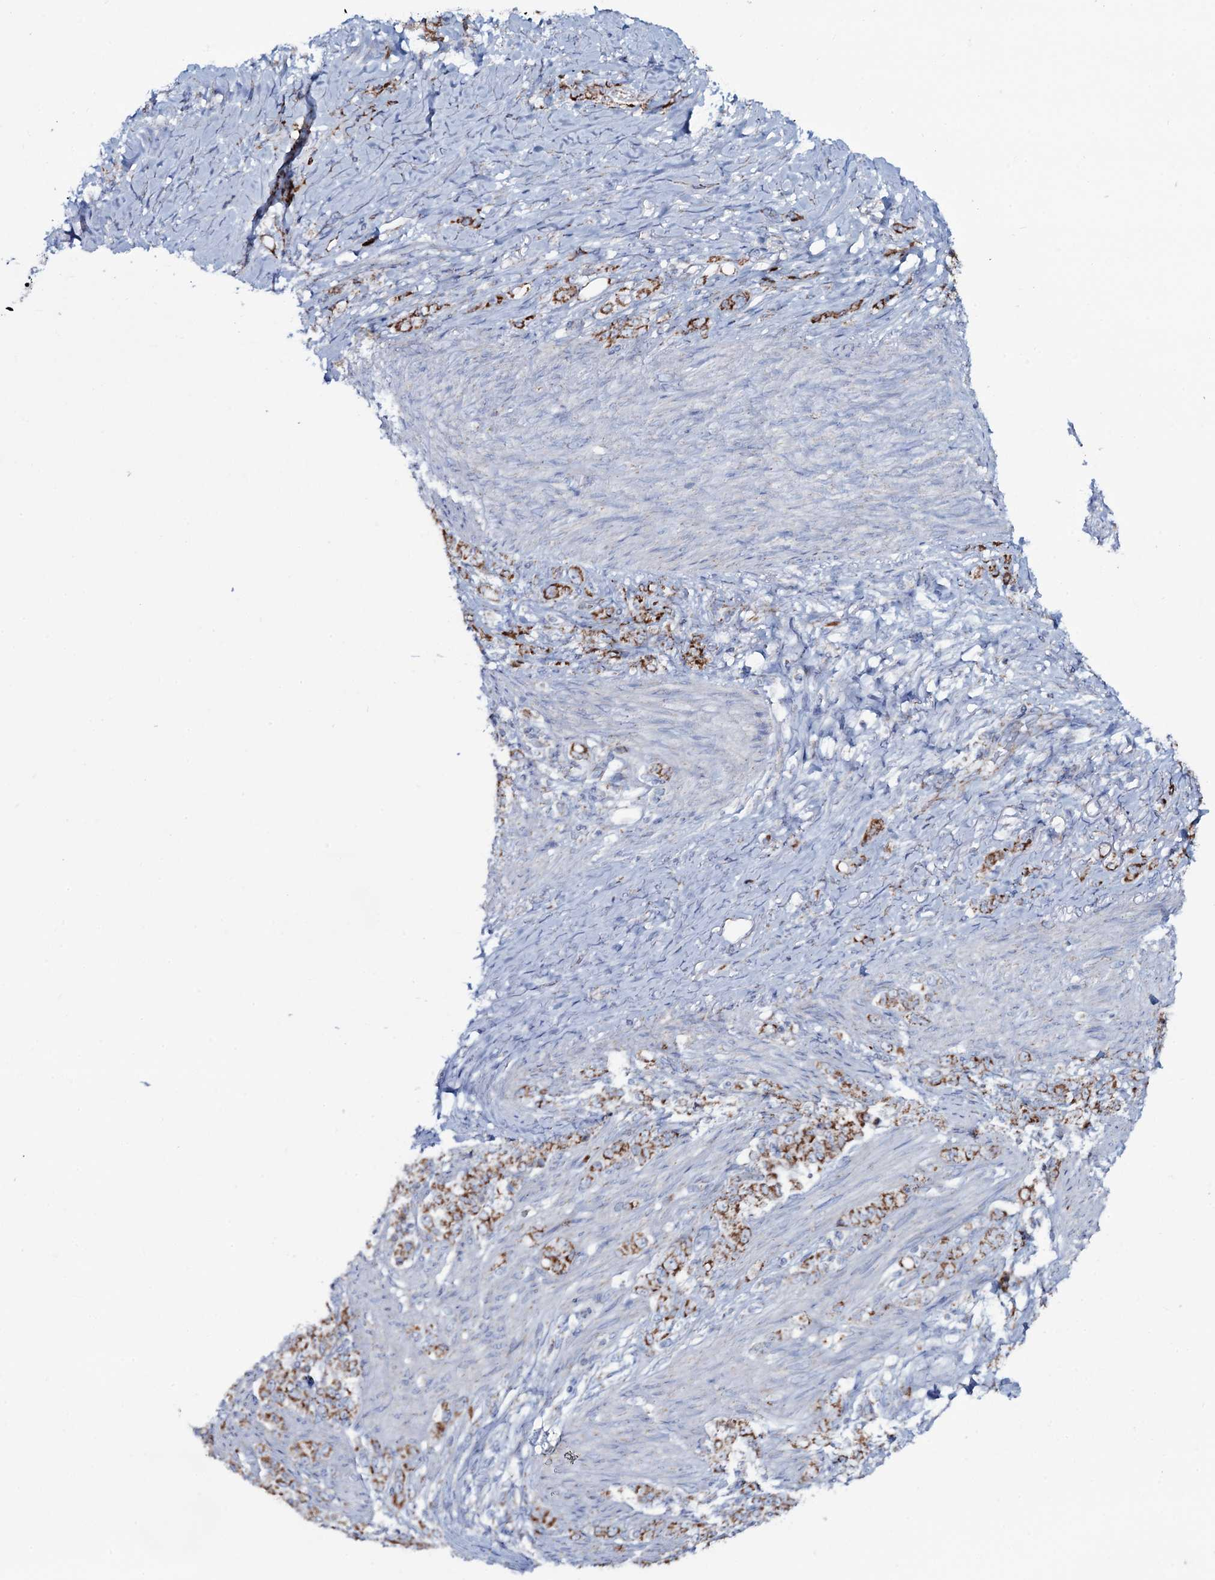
{"staining": {"intensity": "strong", "quantity": ">75%", "location": "cytoplasmic/membranous"}, "tissue": "stomach cancer", "cell_type": "Tumor cells", "image_type": "cancer", "snomed": [{"axis": "morphology", "description": "Adenocarcinoma, NOS"}, {"axis": "topography", "description": "Stomach"}], "caption": "A micrograph of human stomach cancer stained for a protein exhibits strong cytoplasmic/membranous brown staining in tumor cells. (Stains: DAB in brown, nuclei in blue, Microscopy: brightfield microscopy at high magnification).", "gene": "MRPS35", "patient": {"sex": "female", "age": 79}}